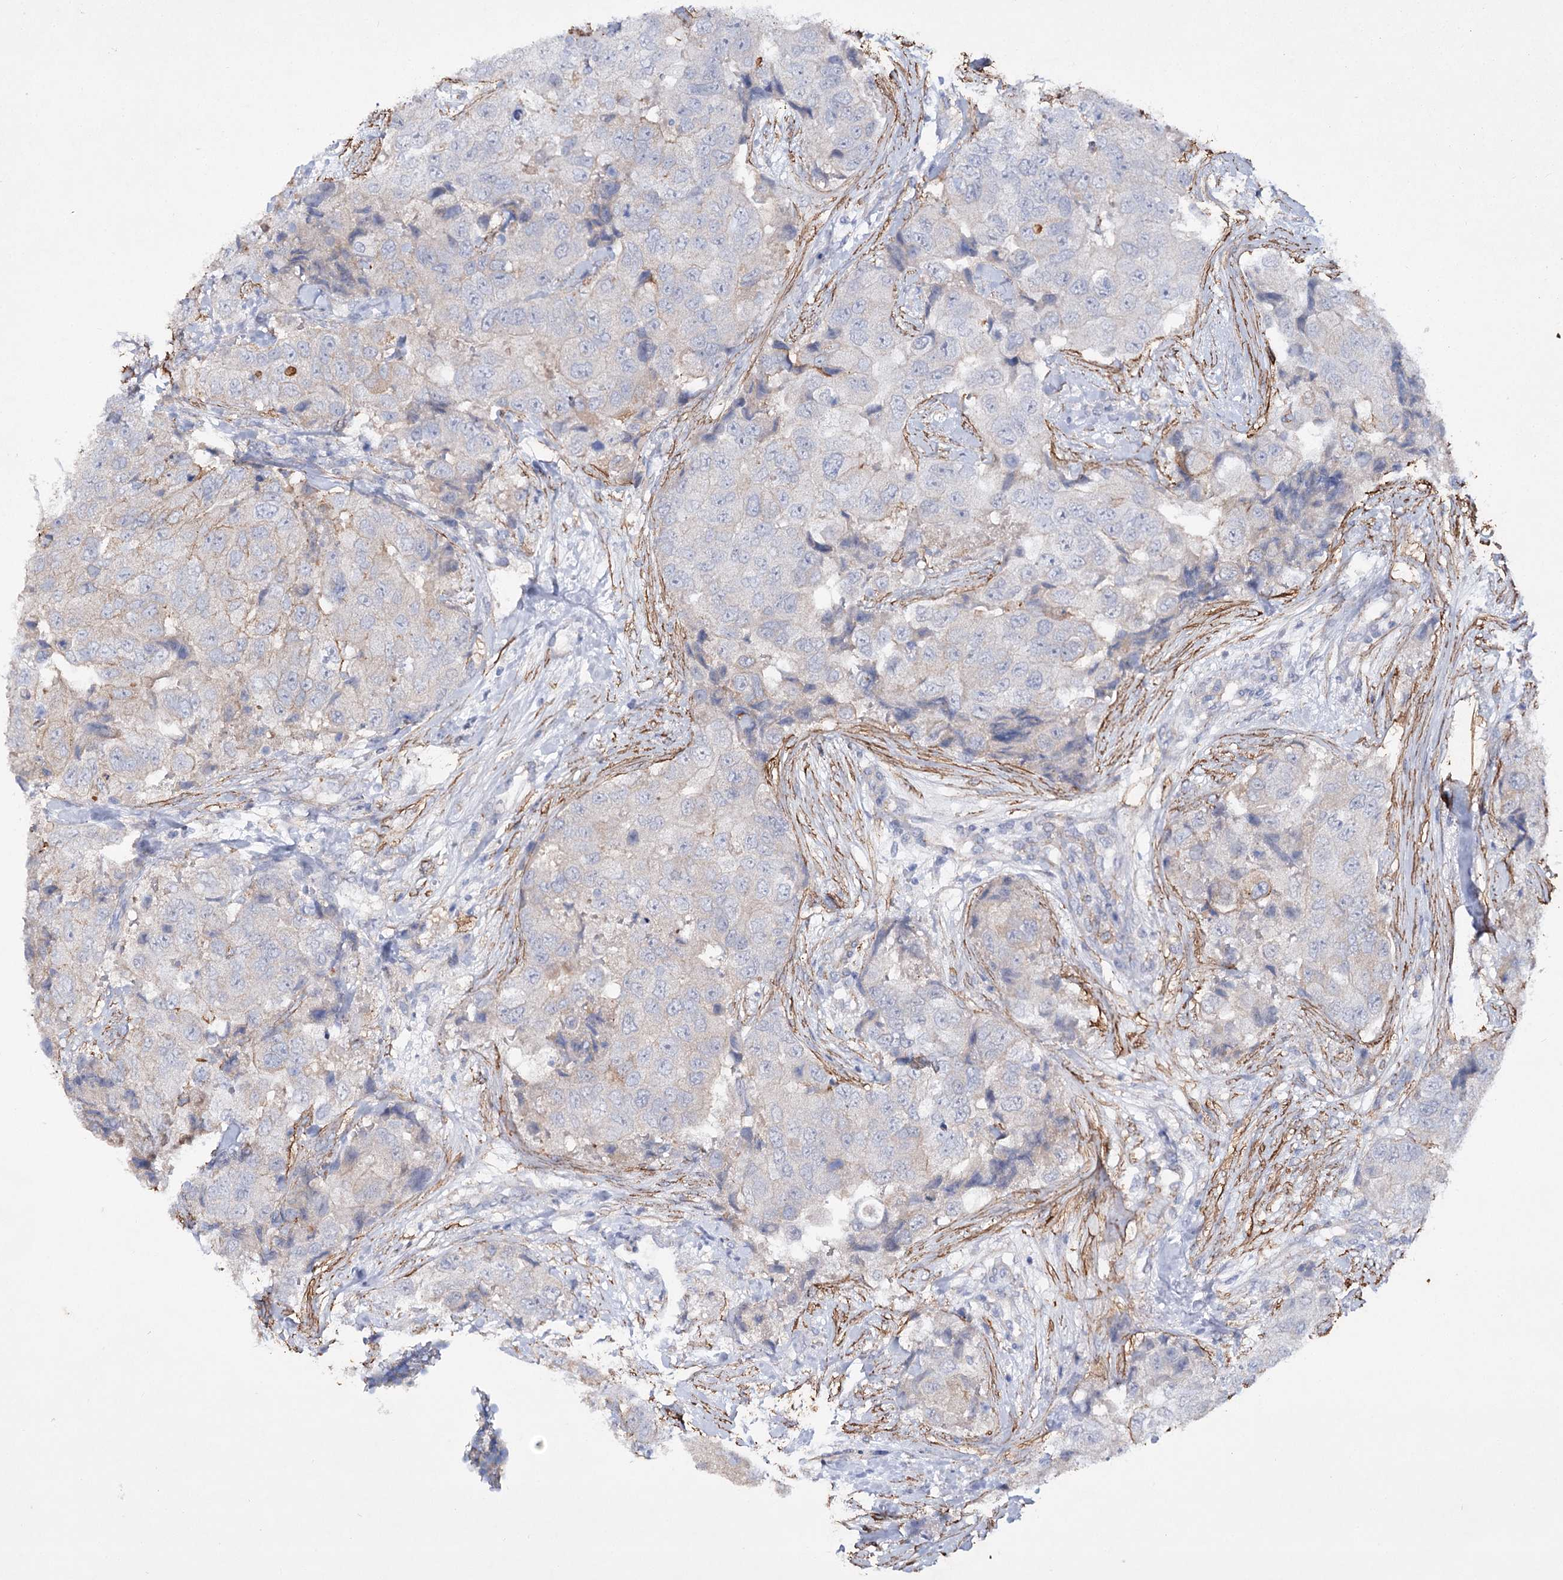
{"staining": {"intensity": "negative", "quantity": "none", "location": "none"}, "tissue": "breast cancer", "cell_type": "Tumor cells", "image_type": "cancer", "snomed": [{"axis": "morphology", "description": "Duct carcinoma"}, {"axis": "topography", "description": "Breast"}], "caption": "Tumor cells show no significant expression in breast cancer.", "gene": "RTN2", "patient": {"sex": "female", "age": 62}}